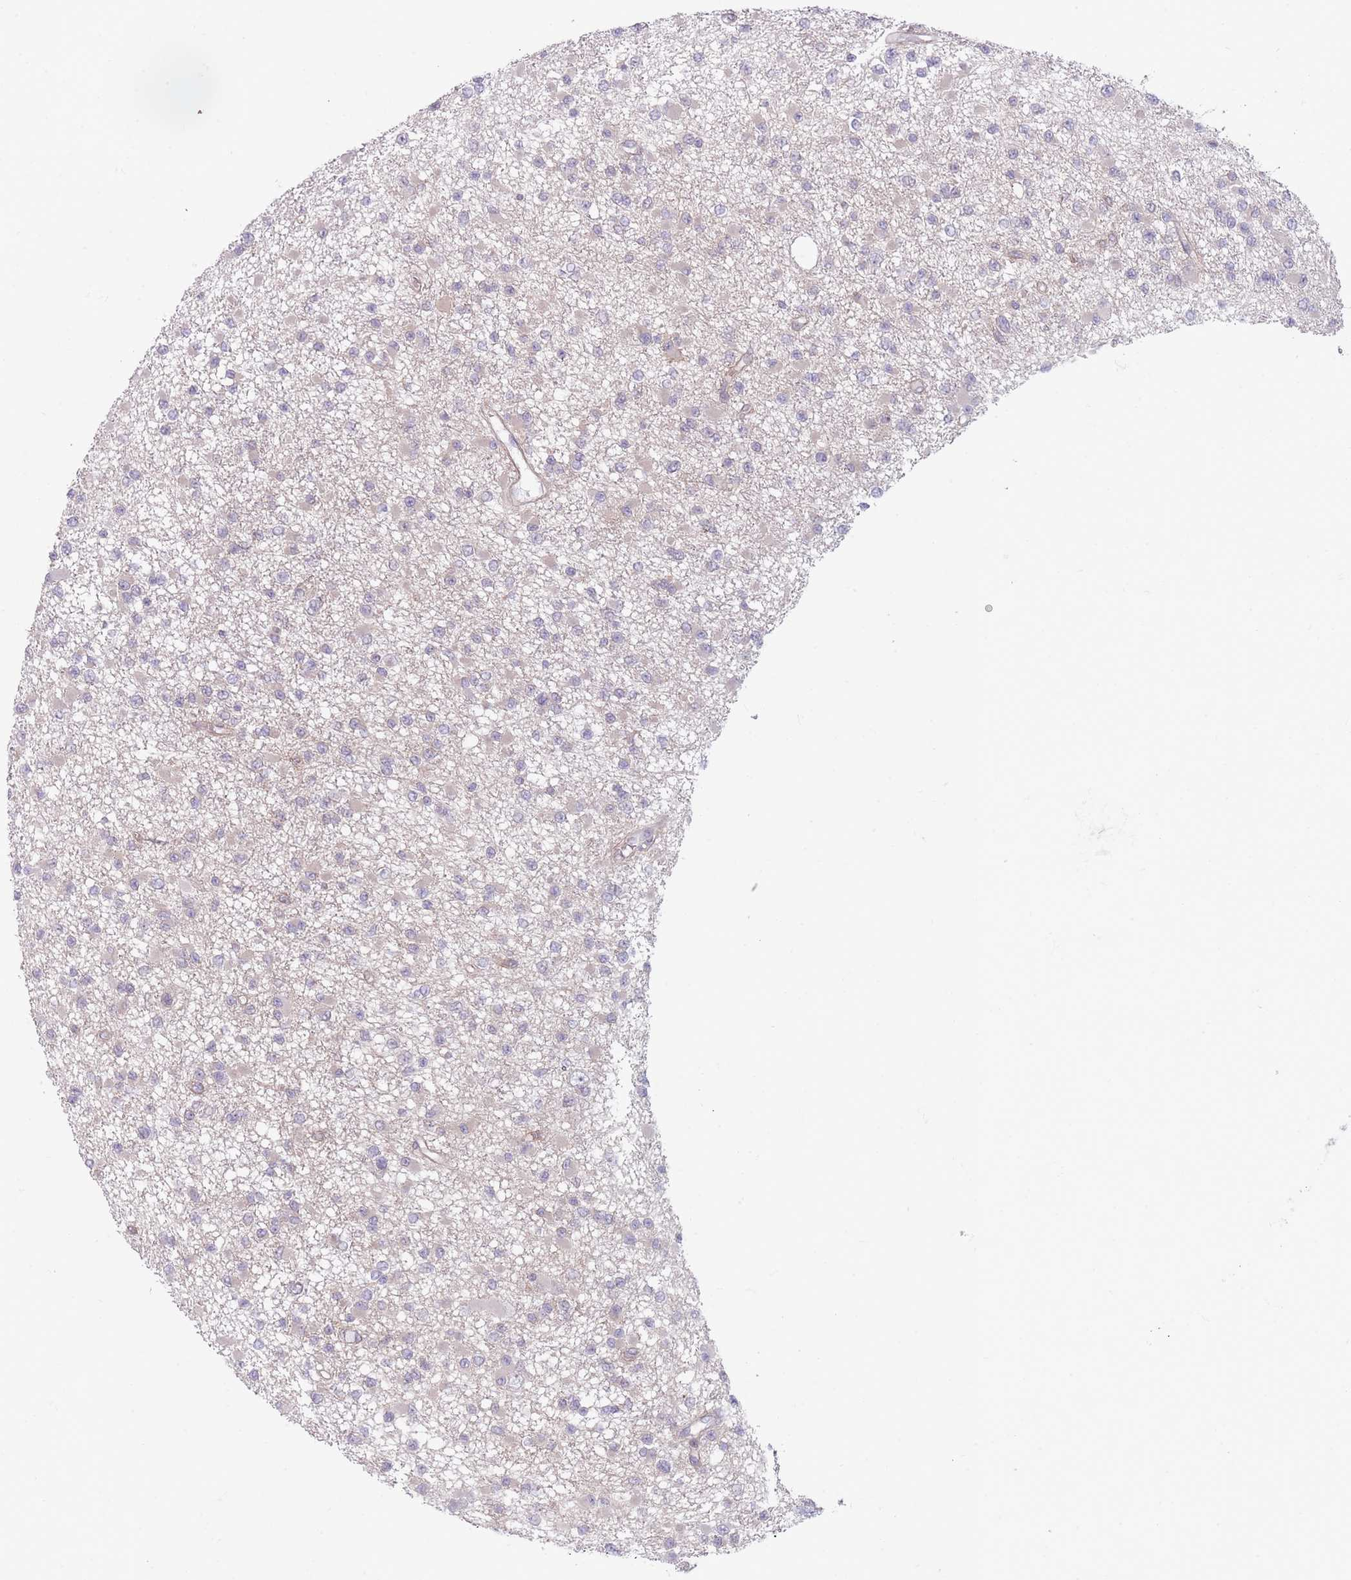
{"staining": {"intensity": "negative", "quantity": "none", "location": "none"}, "tissue": "glioma", "cell_type": "Tumor cells", "image_type": "cancer", "snomed": [{"axis": "morphology", "description": "Glioma, malignant, Low grade"}, {"axis": "topography", "description": "Brain"}], "caption": "Histopathology image shows no protein expression in tumor cells of malignant low-grade glioma tissue. (Stains: DAB immunohistochemistry with hematoxylin counter stain, Microscopy: brightfield microscopy at high magnification).", "gene": "VRK2", "patient": {"sex": "female", "age": 22}}